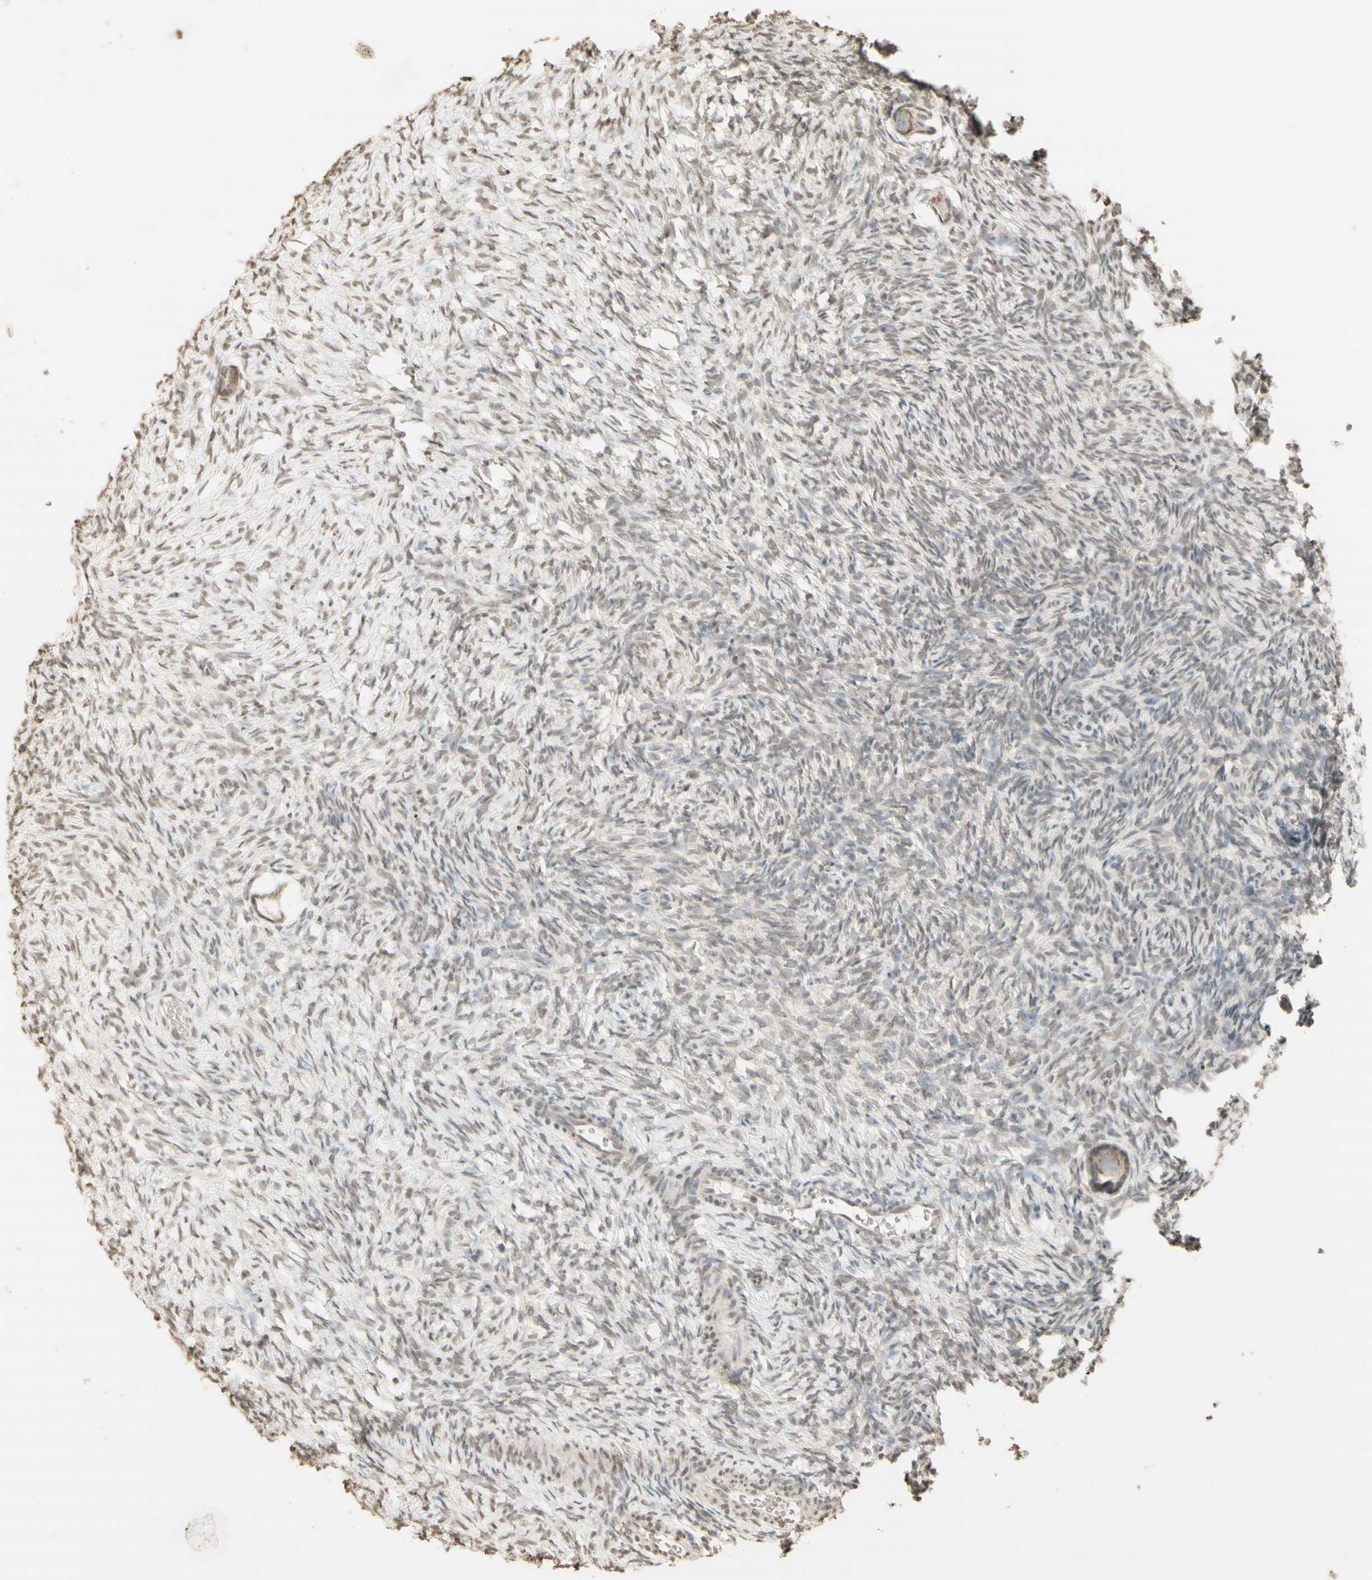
{"staining": {"intensity": "moderate", "quantity": ">75%", "location": "cytoplasmic/membranous"}, "tissue": "ovary", "cell_type": "Follicle cells", "image_type": "normal", "snomed": [{"axis": "morphology", "description": "Normal tissue, NOS"}, {"axis": "topography", "description": "Ovary"}], "caption": "Moderate cytoplasmic/membranous positivity for a protein is identified in about >75% of follicle cells of normal ovary using immunohistochemistry.", "gene": "CCNI", "patient": {"sex": "female", "age": 35}}